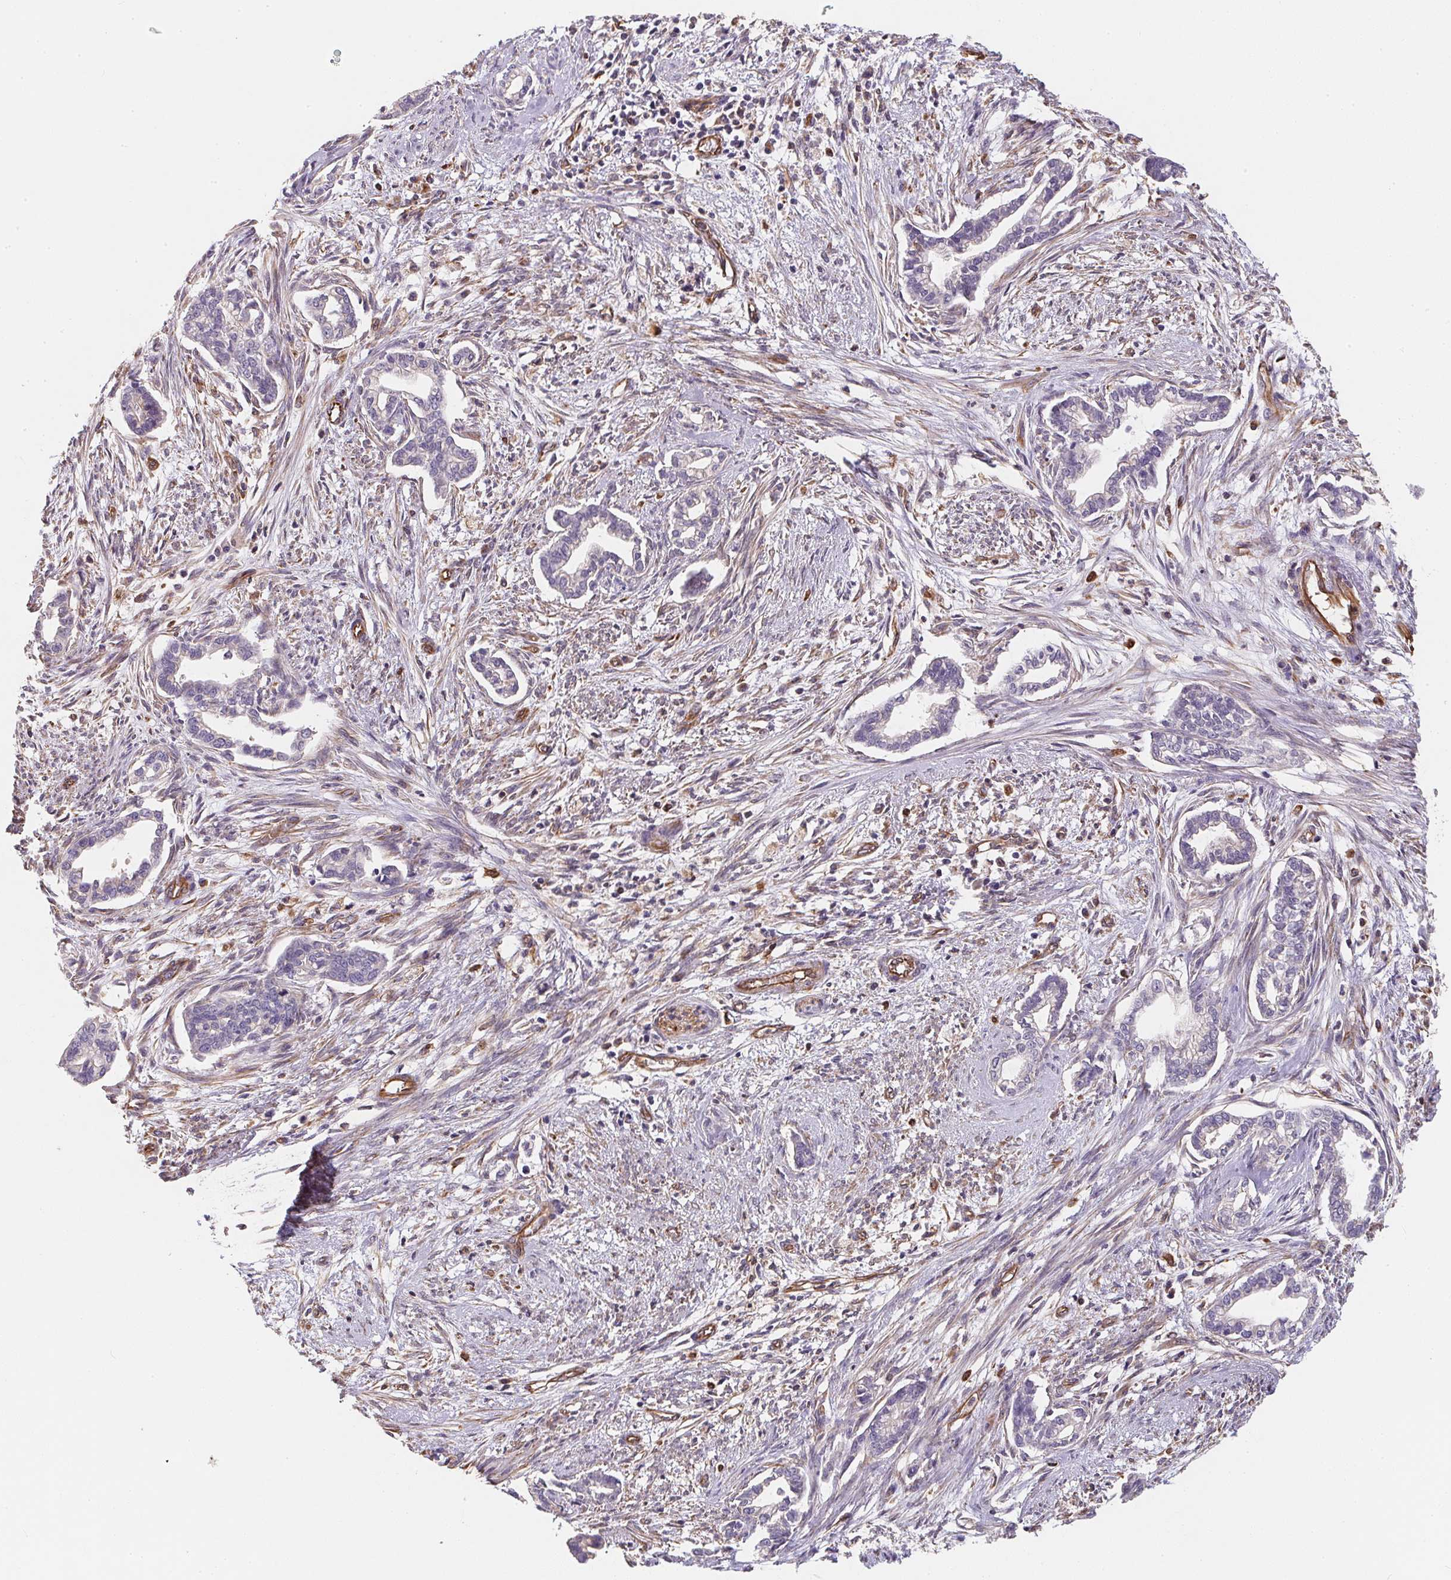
{"staining": {"intensity": "negative", "quantity": "none", "location": "none"}, "tissue": "cervical cancer", "cell_type": "Tumor cells", "image_type": "cancer", "snomed": [{"axis": "morphology", "description": "Adenocarcinoma, NOS"}, {"axis": "topography", "description": "Cervix"}], "caption": "There is no significant staining in tumor cells of adenocarcinoma (cervical).", "gene": "TBKBP1", "patient": {"sex": "female", "age": 62}}